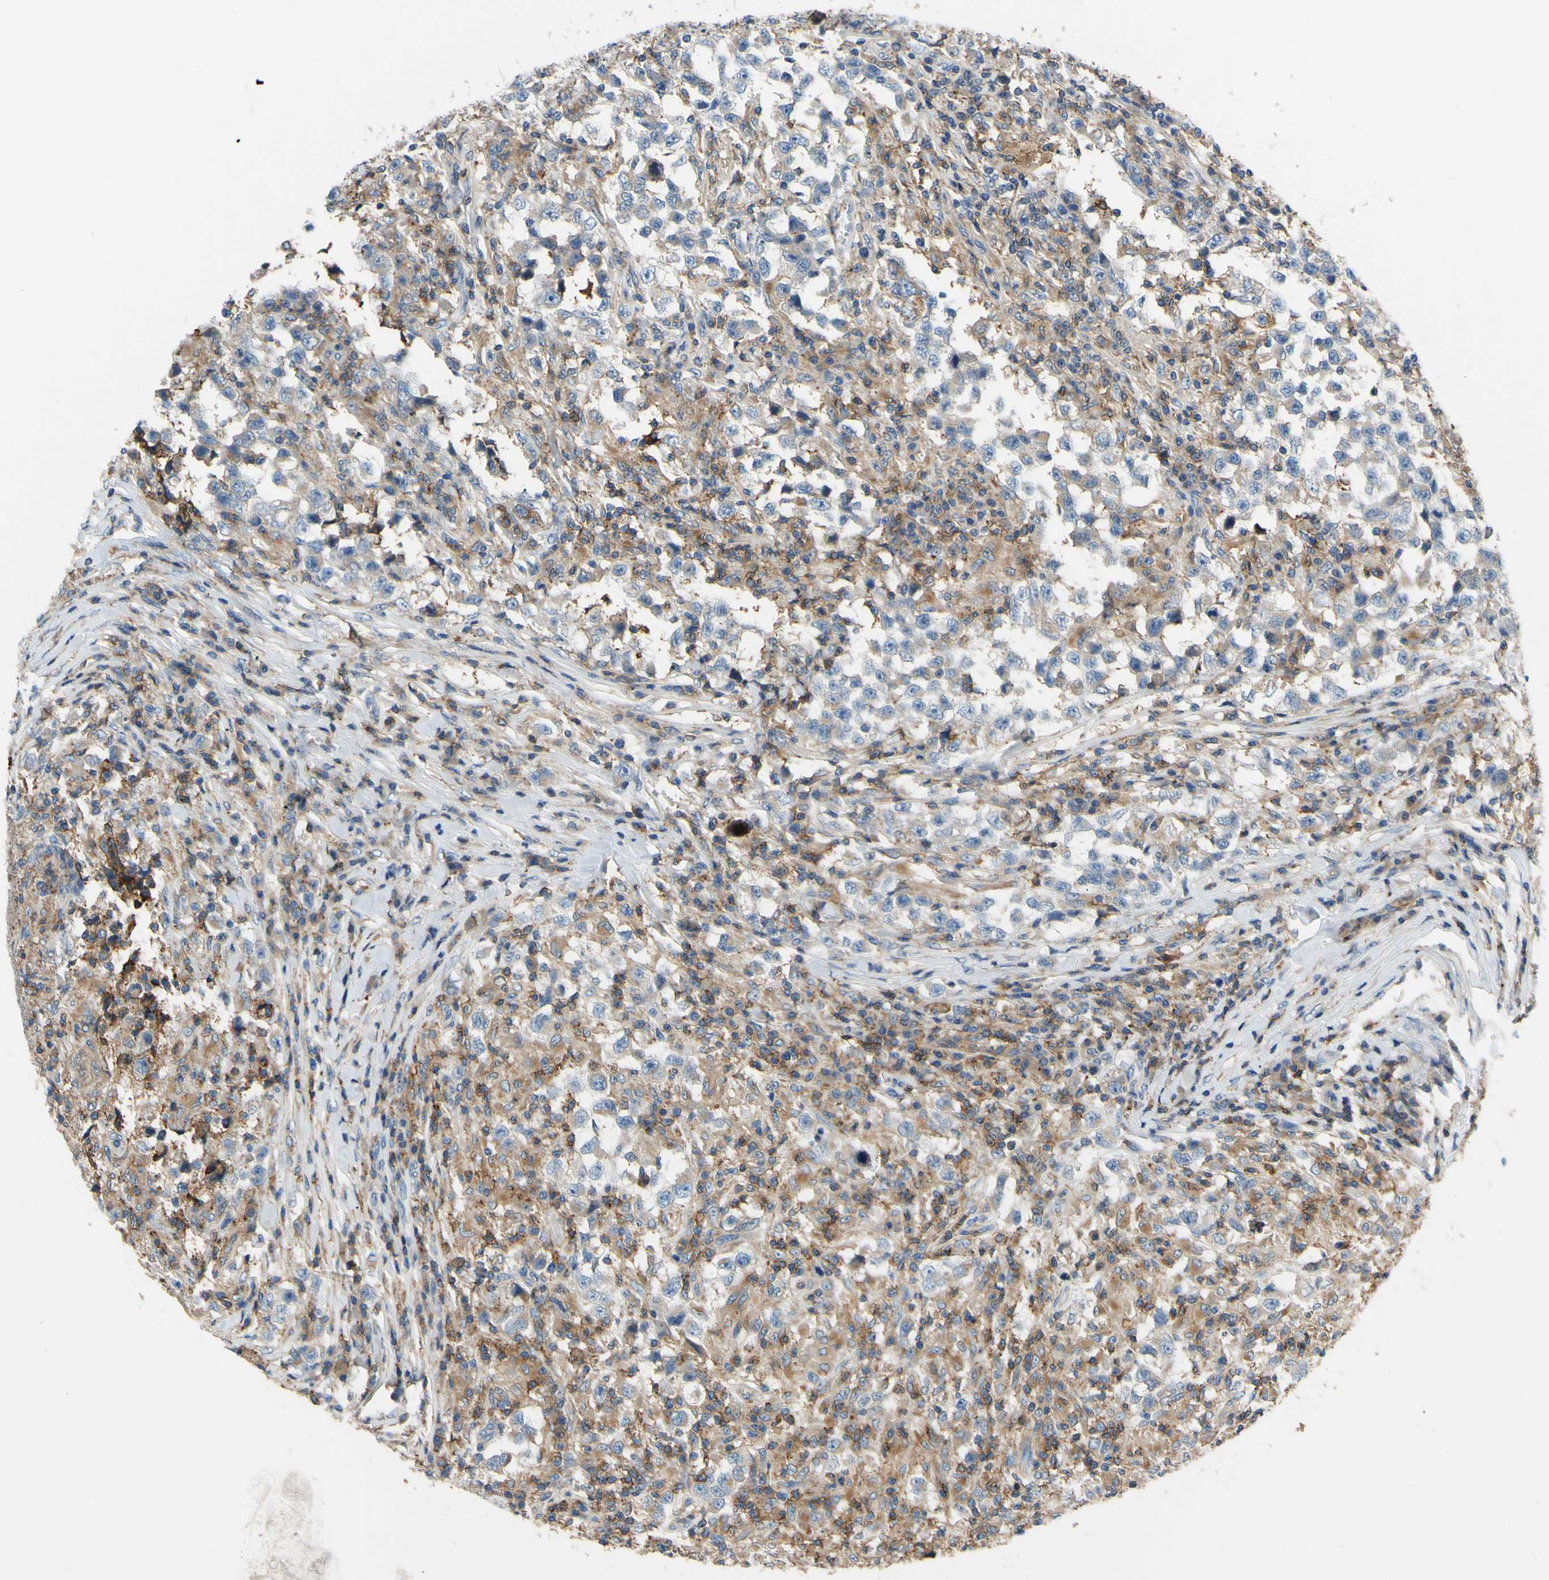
{"staining": {"intensity": "weak", "quantity": "<25%", "location": "cytoplasmic/membranous"}, "tissue": "testis cancer", "cell_type": "Tumor cells", "image_type": "cancer", "snomed": [{"axis": "morphology", "description": "Carcinoma, Embryonal, NOS"}, {"axis": "topography", "description": "Testis"}], "caption": "A histopathology image of human embryonal carcinoma (testis) is negative for staining in tumor cells.", "gene": "POR", "patient": {"sex": "male", "age": 21}}